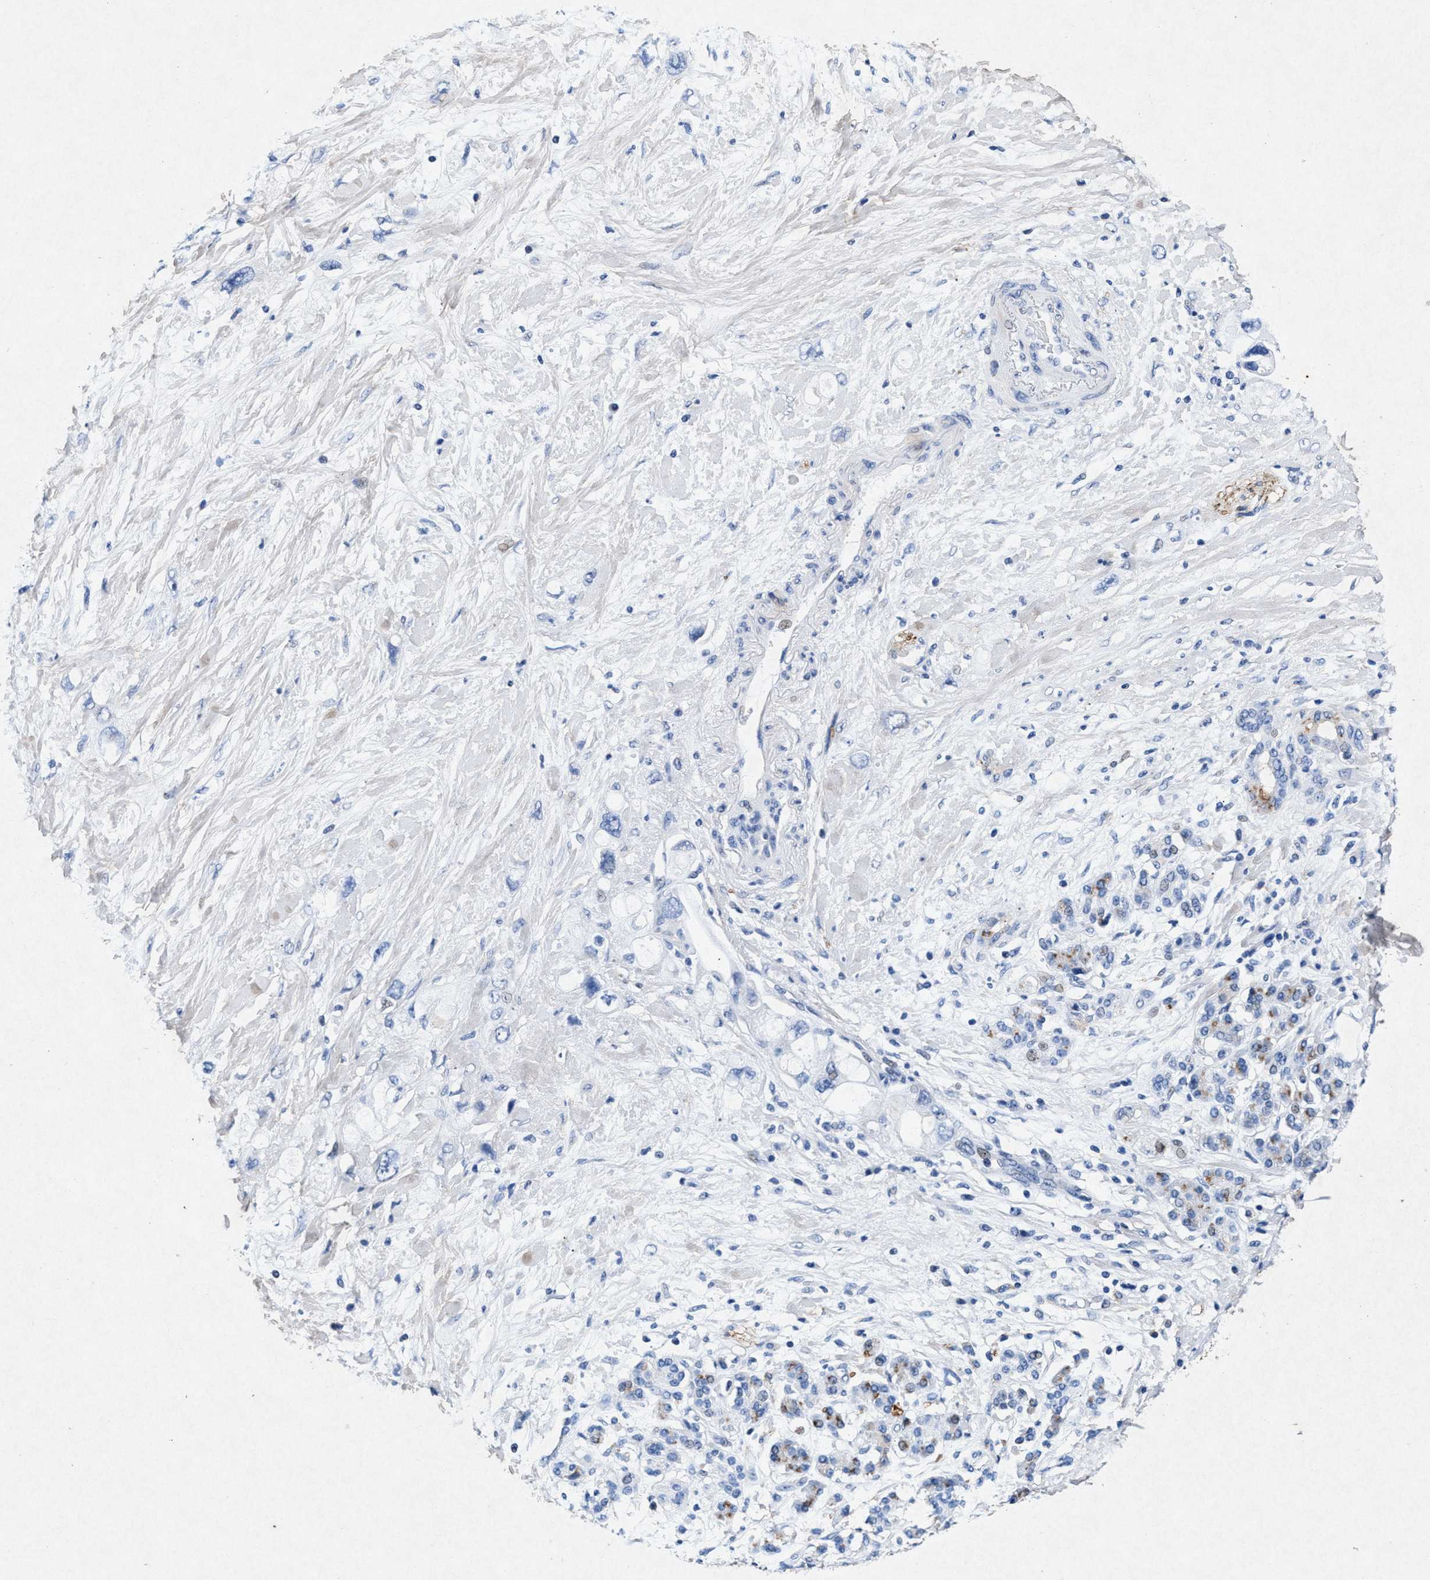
{"staining": {"intensity": "negative", "quantity": "none", "location": "none"}, "tissue": "pancreatic cancer", "cell_type": "Tumor cells", "image_type": "cancer", "snomed": [{"axis": "morphology", "description": "Adenocarcinoma, NOS"}, {"axis": "topography", "description": "Pancreas"}], "caption": "Pancreatic cancer stained for a protein using IHC shows no positivity tumor cells.", "gene": "MAP6", "patient": {"sex": "female", "age": 56}}